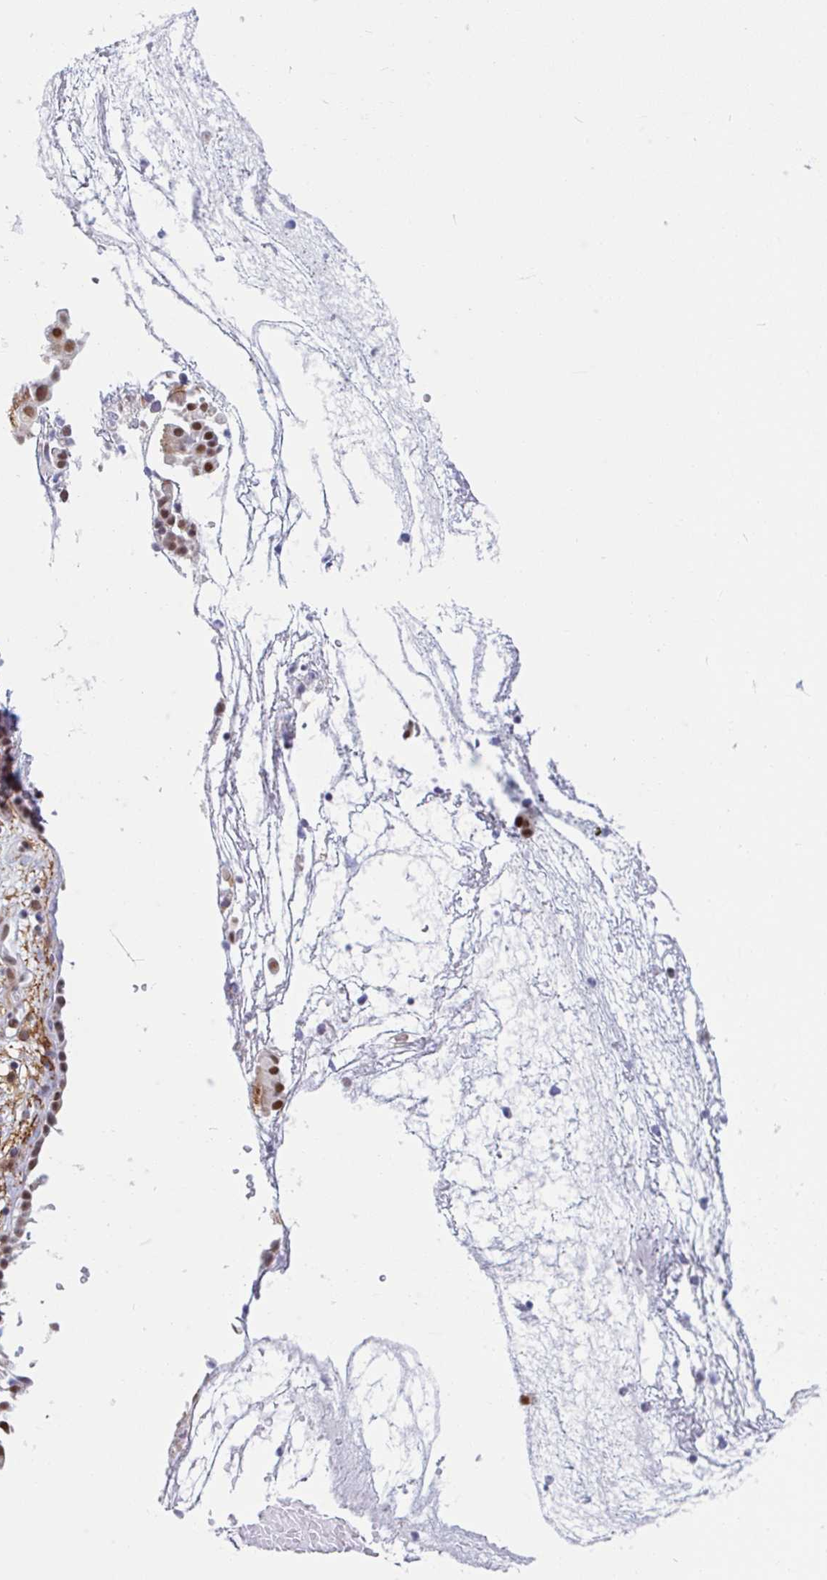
{"staining": {"intensity": "moderate", "quantity": ">75%", "location": "cytoplasmic/membranous,nuclear"}, "tissue": "nasopharynx", "cell_type": "Respiratory epithelial cells", "image_type": "normal", "snomed": [{"axis": "morphology", "description": "Normal tissue, NOS"}, {"axis": "morphology", "description": "Inflammation, NOS"}, {"axis": "topography", "description": "Nasopharynx"}], "caption": "Moderate cytoplasmic/membranous,nuclear staining is present in about >75% of respiratory epithelial cells in unremarkable nasopharynx. (DAB (3,3'-diaminobenzidine) IHC with brightfield microscopy, high magnification).", "gene": "TMEM119", "patient": {"sex": "male", "age": 54}}